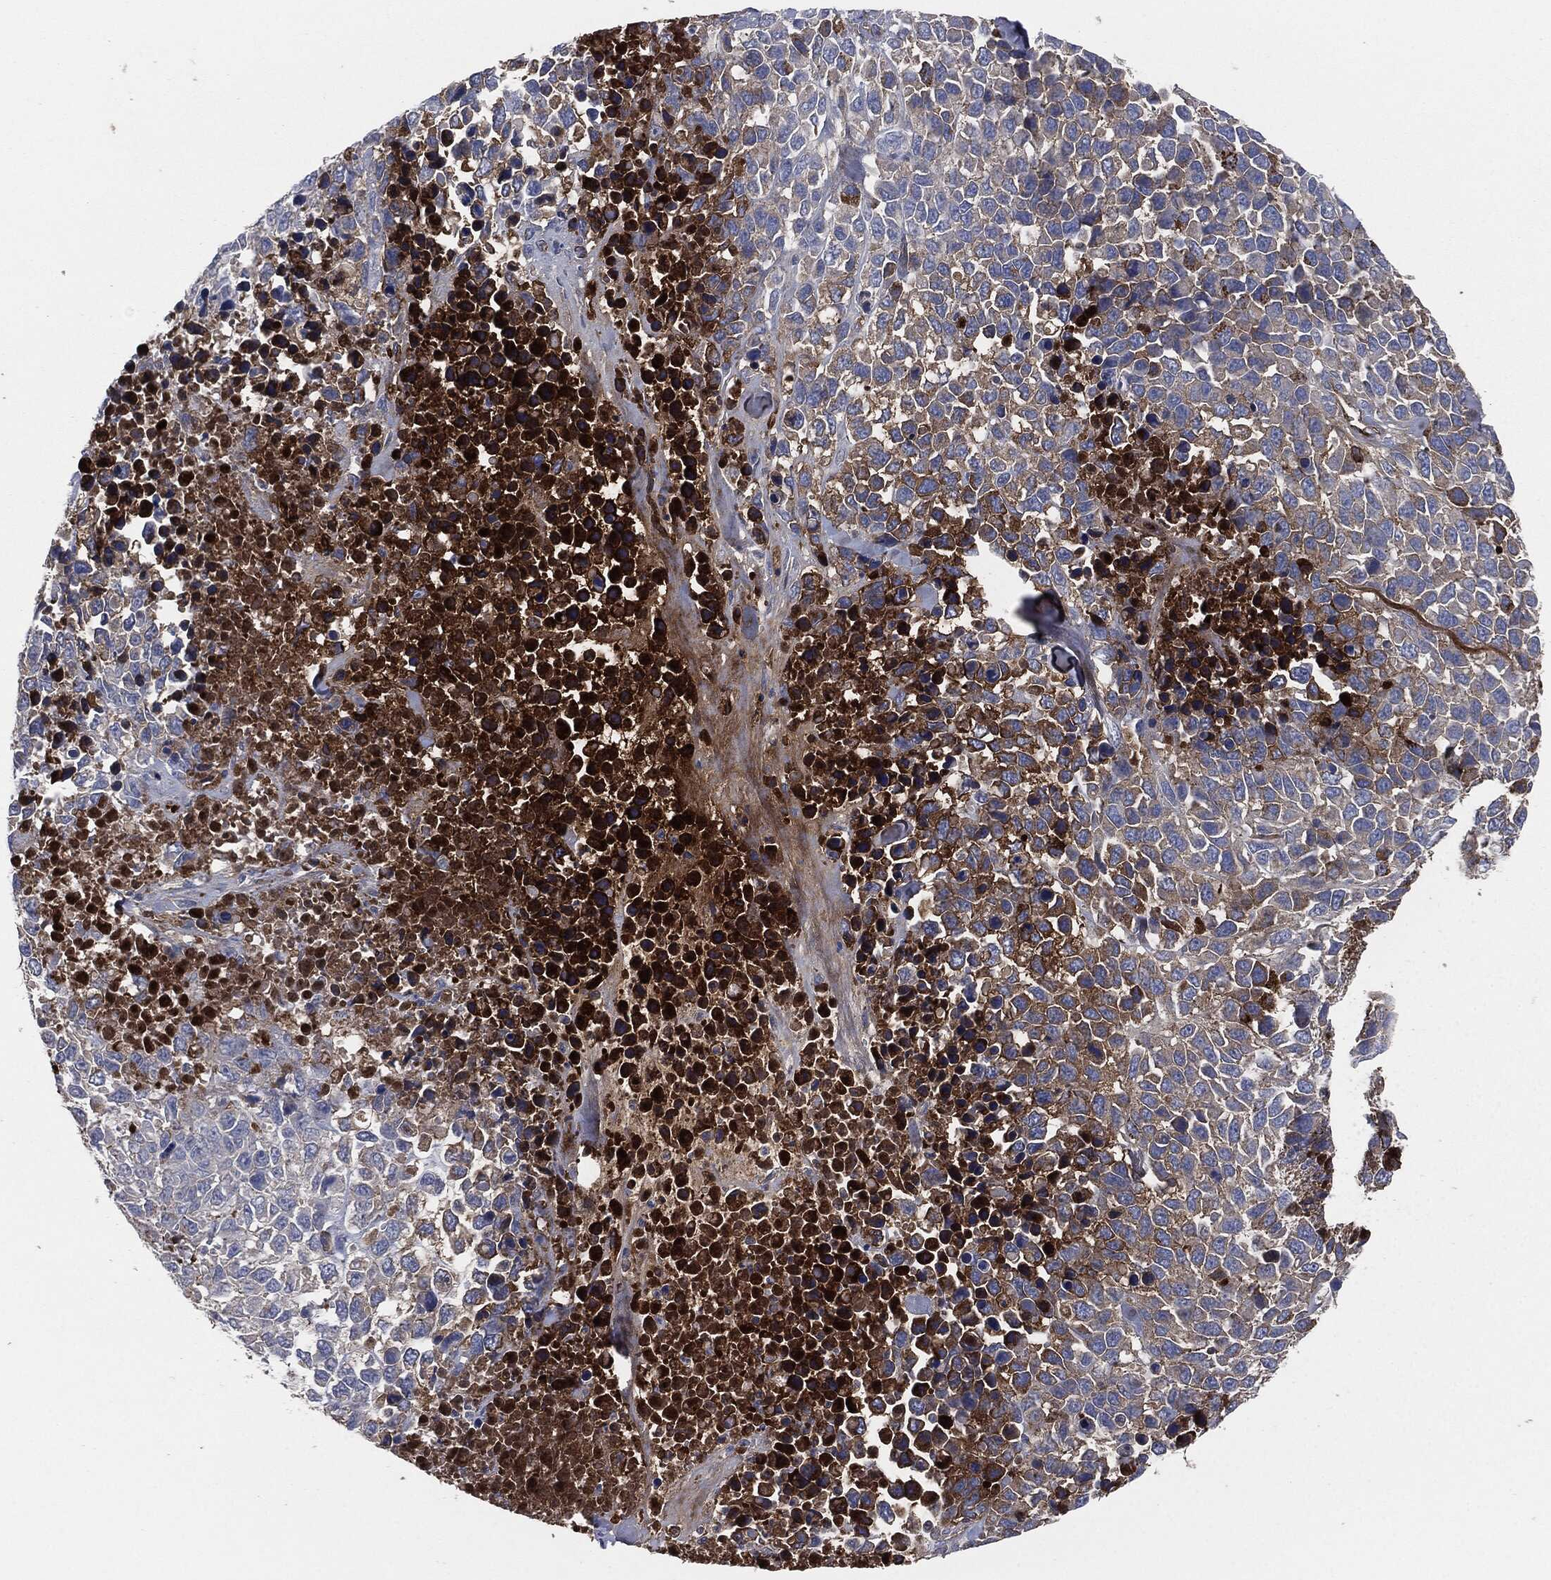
{"staining": {"intensity": "moderate", "quantity": "<25%", "location": "cytoplasmic/membranous"}, "tissue": "melanoma", "cell_type": "Tumor cells", "image_type": "cancer", "snomed": [{"axis": "morphology", "description": "Malignant melanoma, Metastatic site"}, {"axis": "topography", "description": "Skin"}], "caption": "The histopathology image reveals staining of malignant melanoma (metastatic site), revealing moderate cytoplasmic/membranous protein expression (brown color) within tumor cells.", "gene": "APOB", "patient": {"sex": "male", "age": 84}}